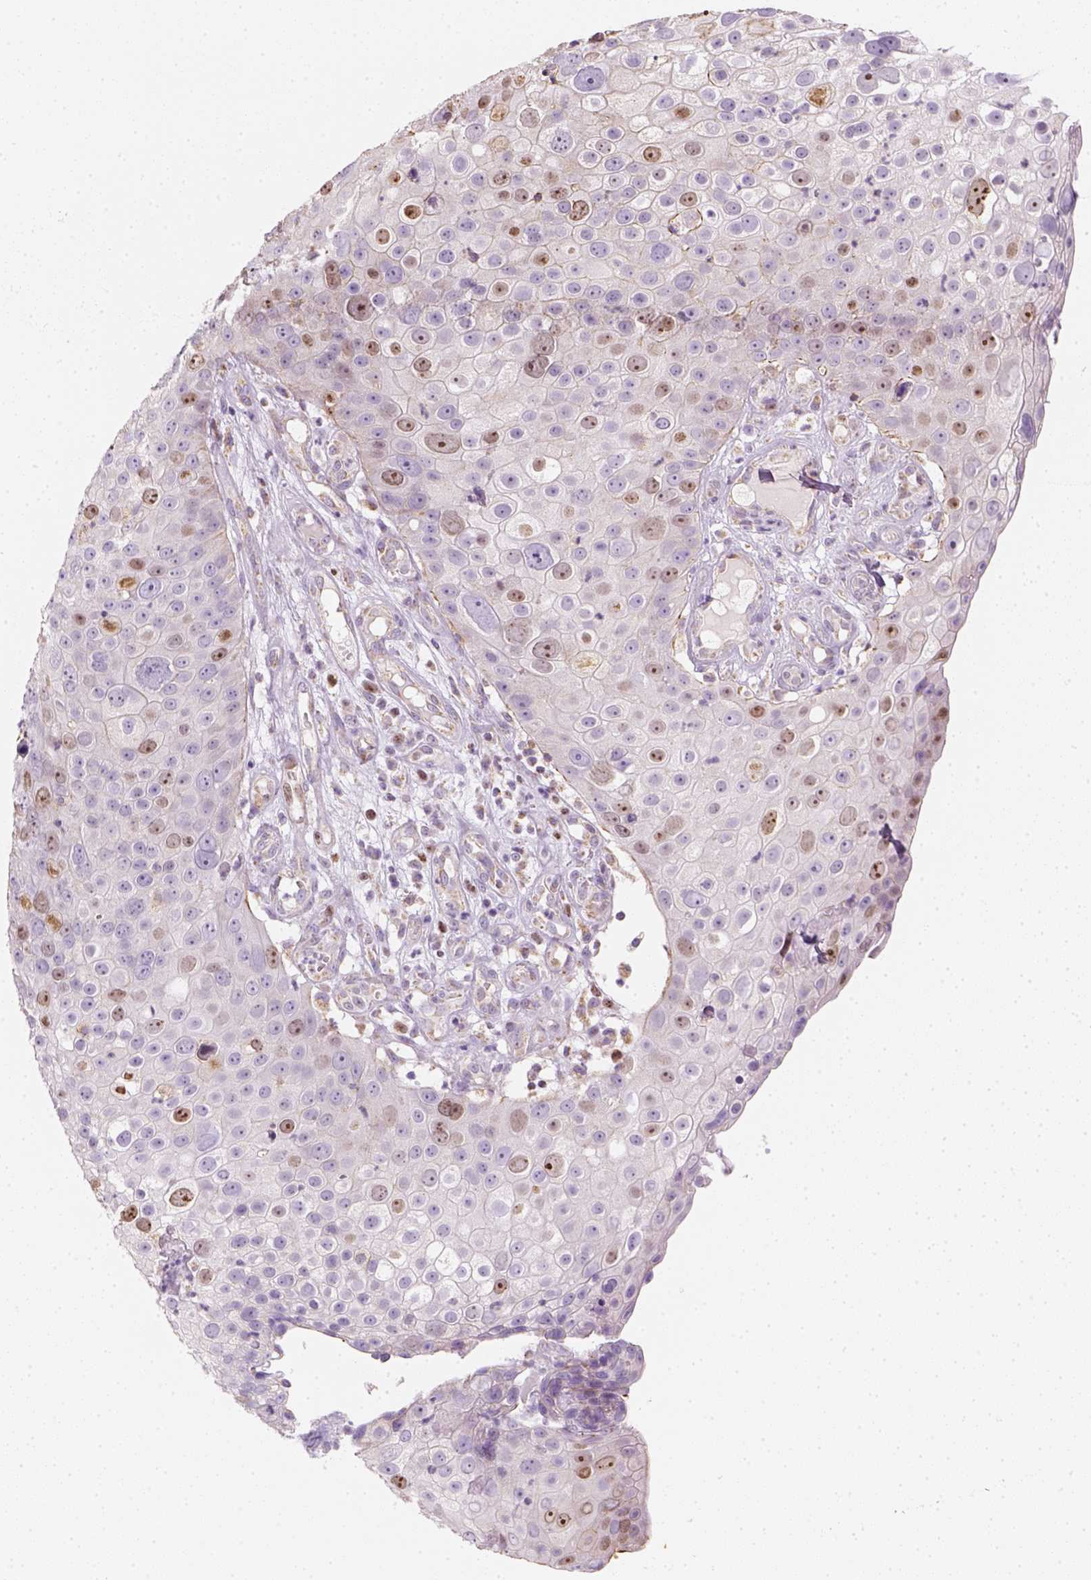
{"staining": {"intensity": "moderate", "quantity": "<25%", "location": "nuclear"}, "tissue": "skin cancer", "cell_type": "Tumor cells", "image_type": "cancer", "snomed": [{"axis": "morphology", "description": "Squamous cell carcinoma, NOS"}, {"axis": "topography", "description": "Skin"}], "caption": "Immunohistochemical staining of skin cancer exhibits moderate nuclear protein expression in approximately <25% of tumor cells.", "gene": "LCA5", "patient": {"sex": "male", "age": 71}}